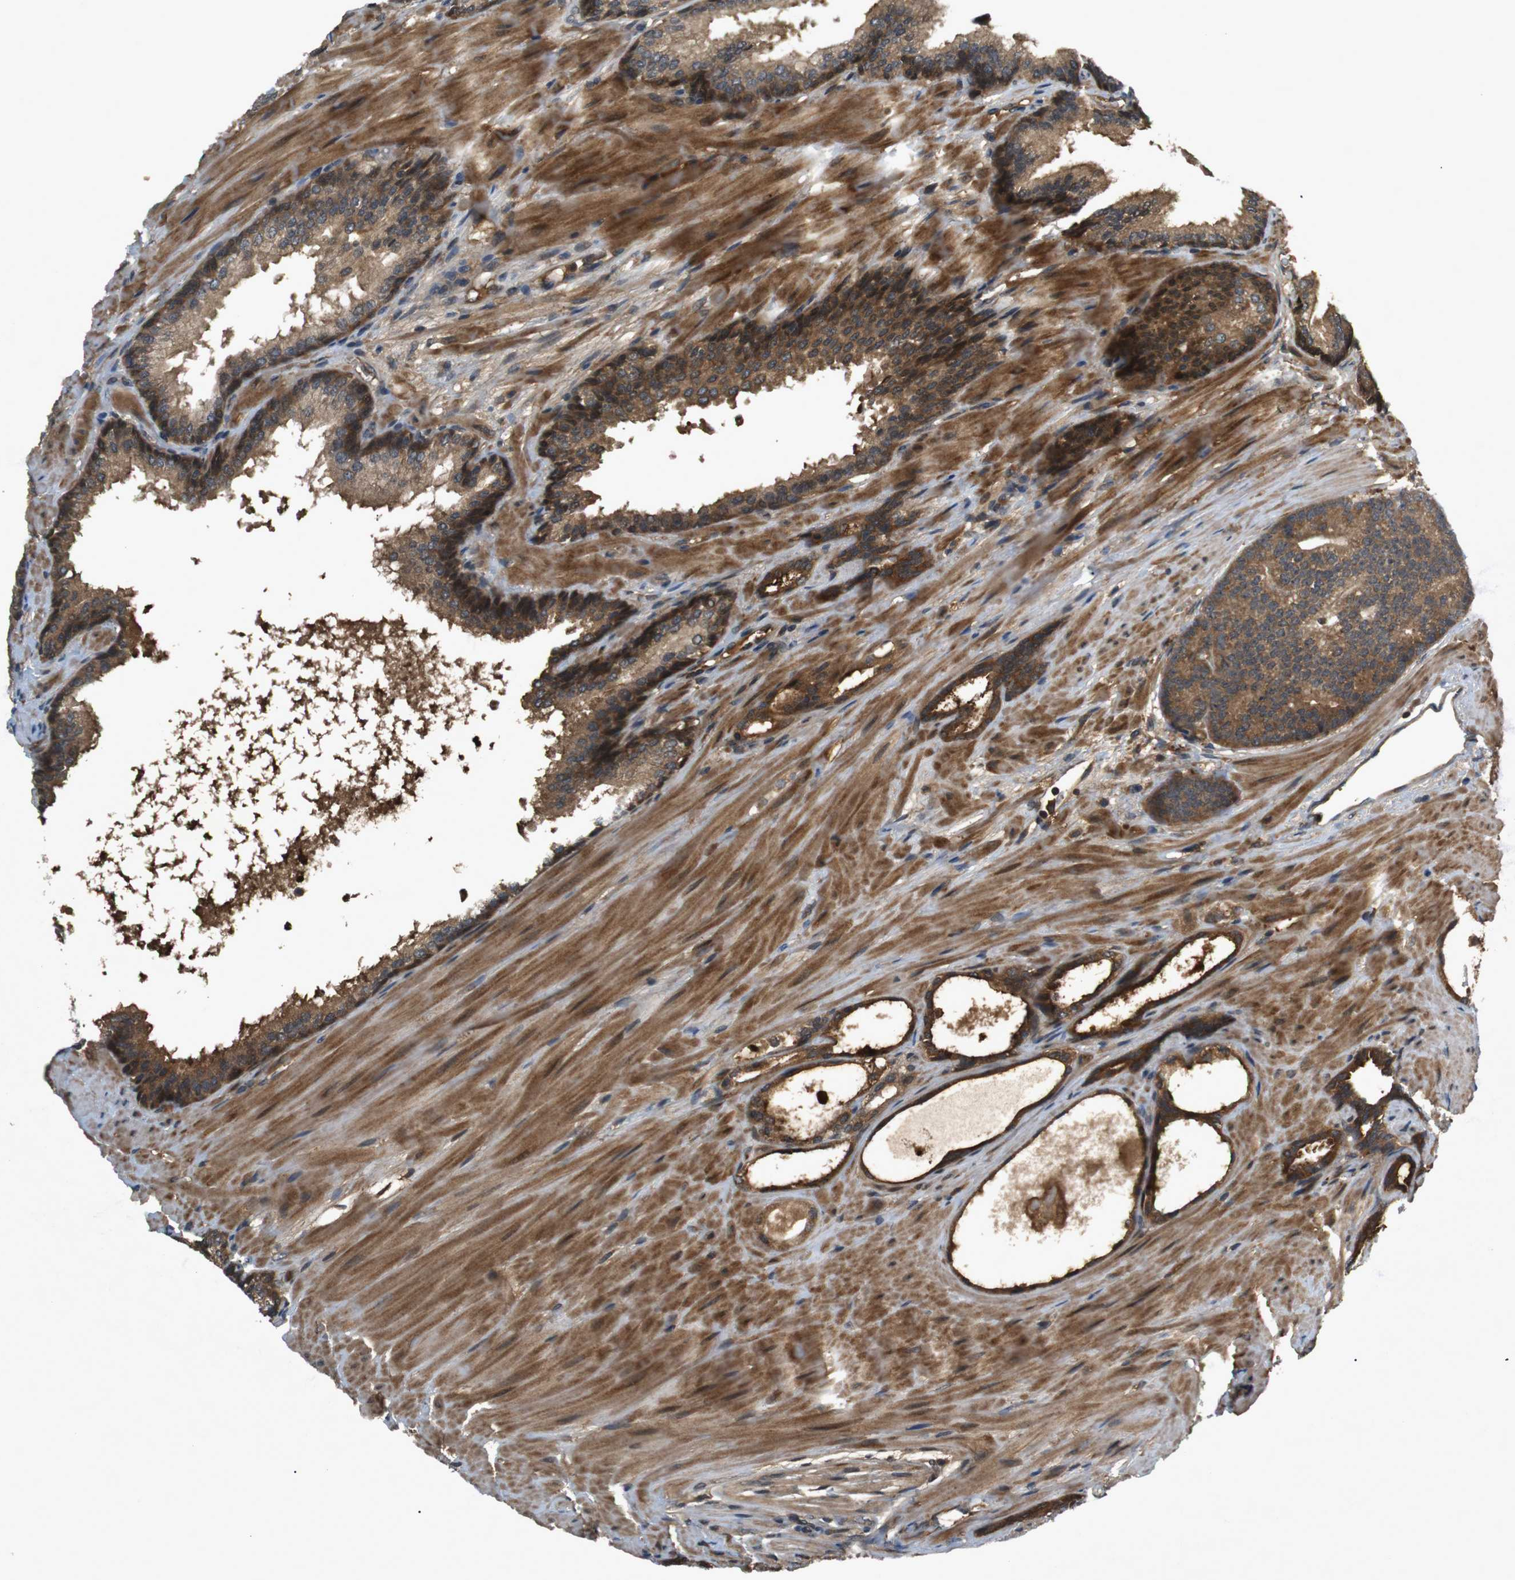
{"staining": {"intensity": "moderate", "quantity": ">75%", "location": "cytoplasmic/membranous"}, "tissue": "prostate cancer", "cell_type": "Tumor cells", "image_type": "cancer", "snomed": [{"axis": "morphology", "description": "Adenocarcinoma, High grade"}, {"axis": "topography", "description": "Prostate"}], "caption": "Adenocarcinoma (high-grade) (prostate) stained with DAB immunohistochemistry (IHC) reveals medium levels of moderate cytoplasmic/membranous staining in about >75% of tumor cells.", "gene": "NFKBIE", "patient": {"sex": "male", "age": 61}}